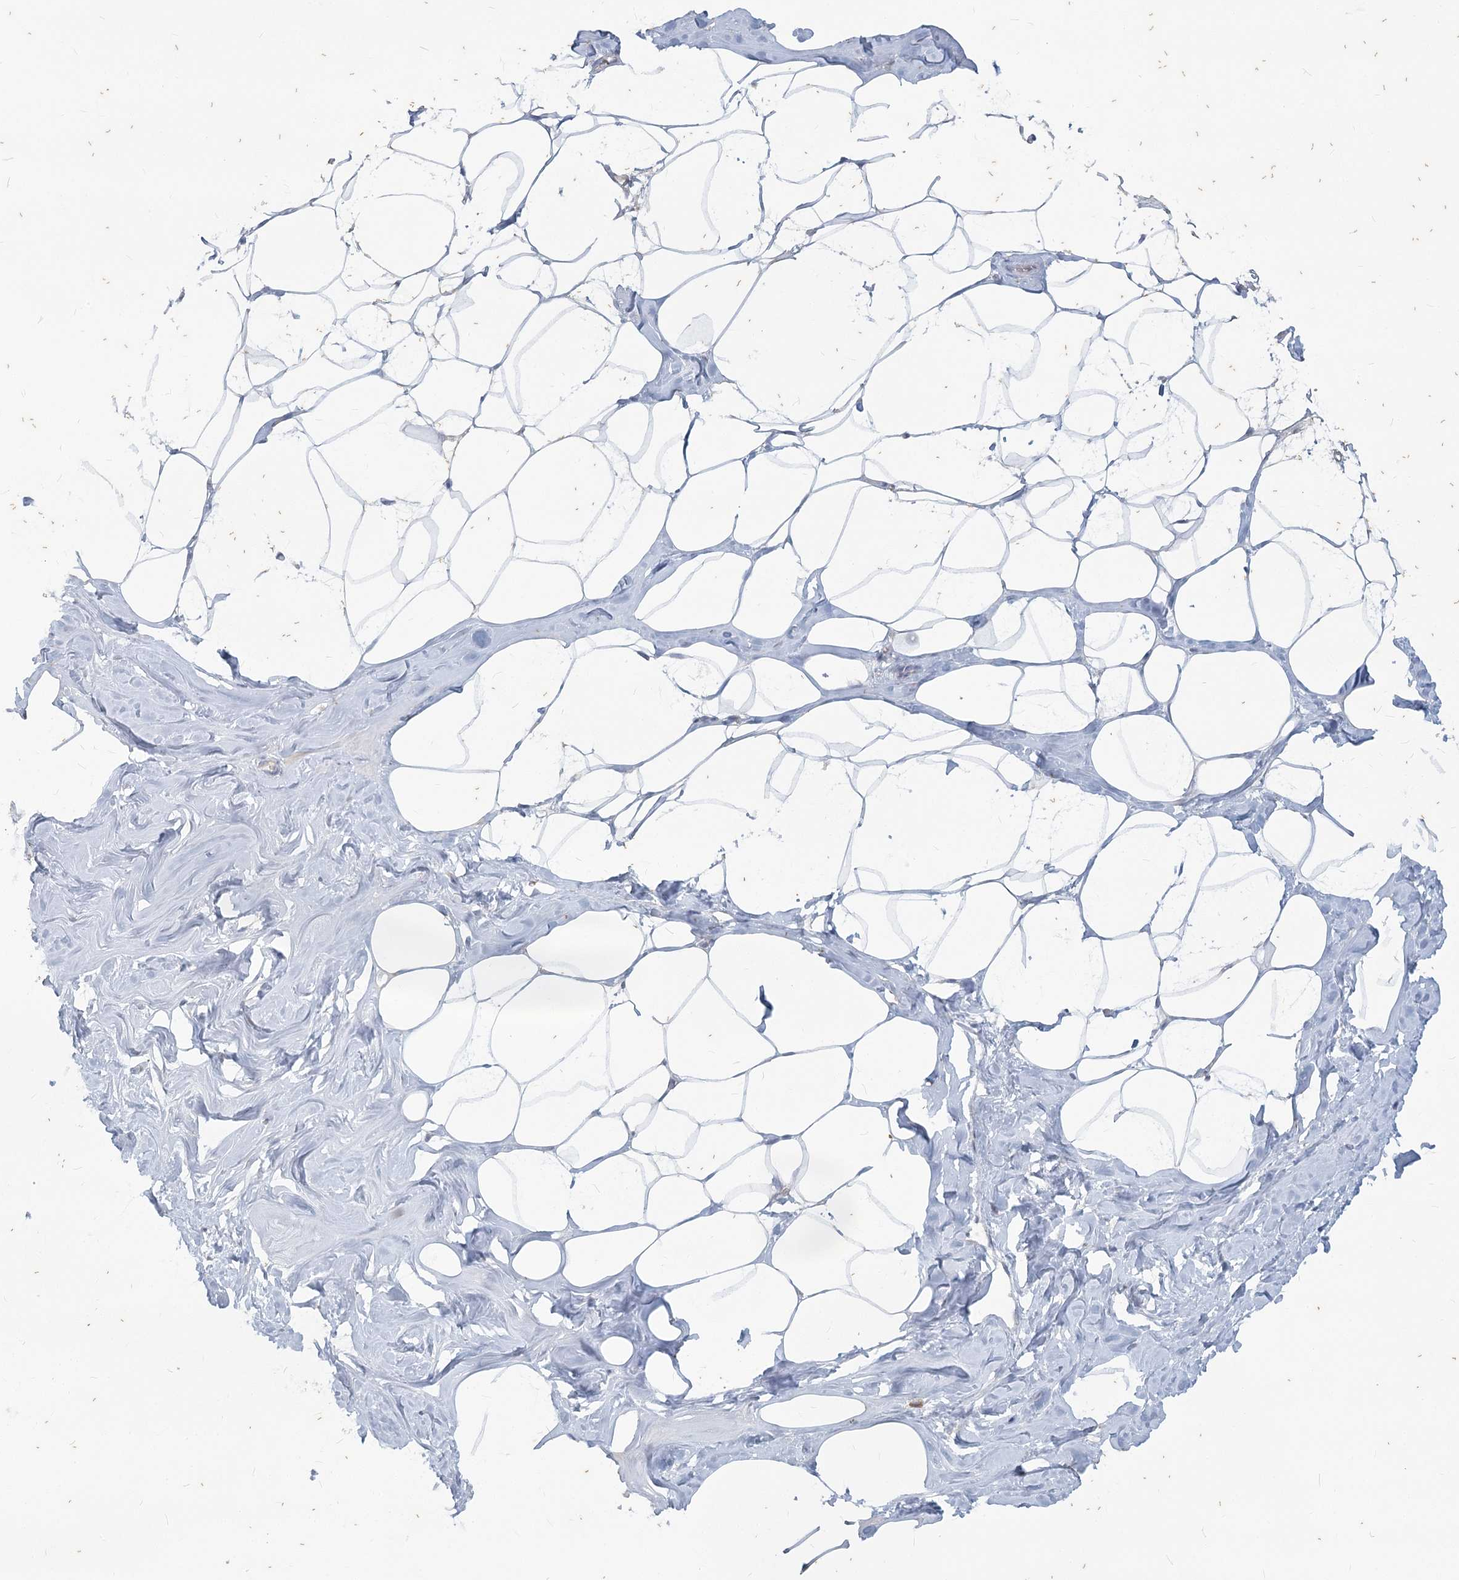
{"staining": {"intensity": "negative", "quantity": "none", "location": "none"}, "tissue": "adipose tissue", "cell_type": "Adipocytes", "image_type": "normal", "snomed": [{"axis": "morphology", "description": "Normal tissue, NOS"}, {"axis": "morphology", "description": "Fibrosis, NOS"}, {"axis": "topography", "description": "Breast"}, {"axis": "topography", "description": "Adipose tissue"}], "caption": "Adipocytes show no significant staining in benign adipose tissue. (DAB (3,3'-diaminobenzidine) immunohistochemistry with hematoxylin counter stain).", "gene": "SLC9A3", "patient": {"sex": "female", "age": 39}}